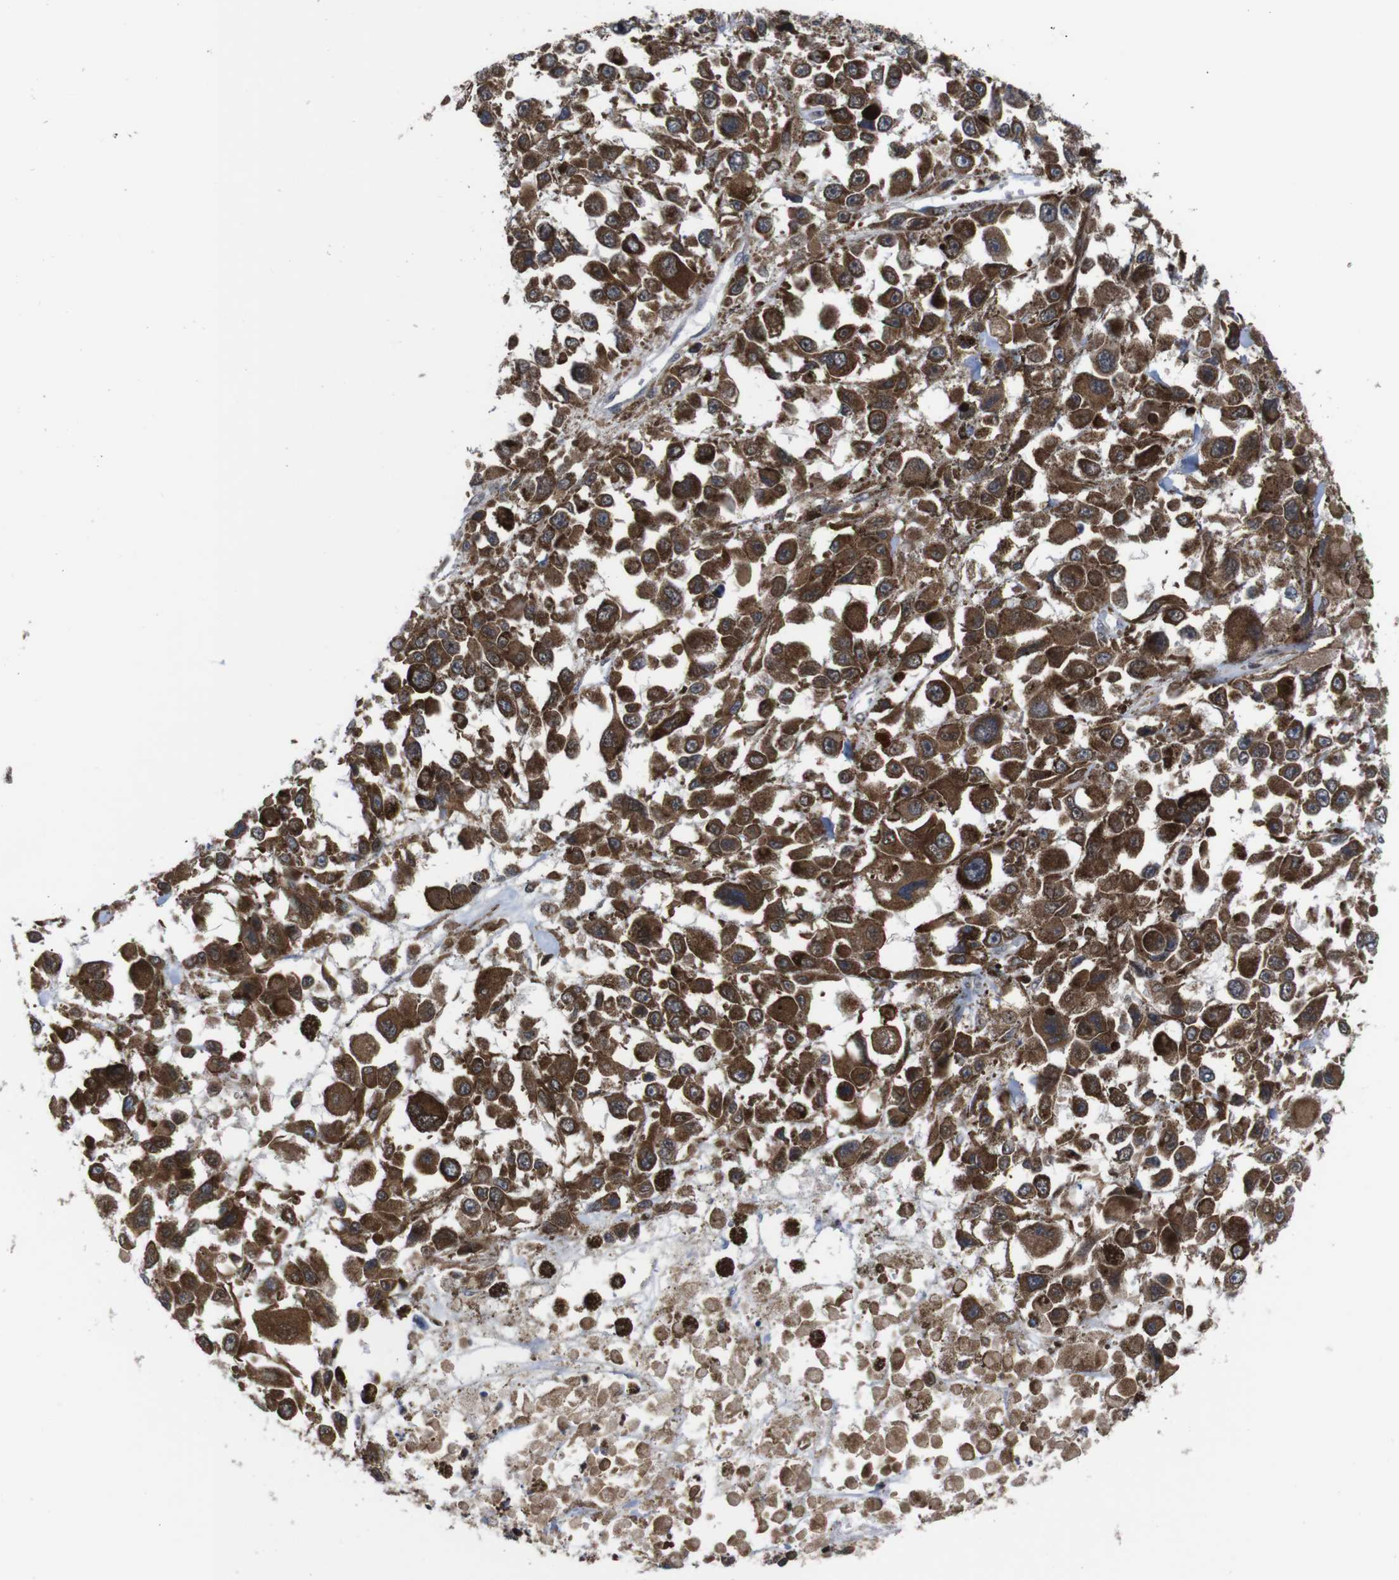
{"staining": {"intensity": "strong", "quantity": ">75%", "location": "cytoplasmic/membranous"}, "tissue": "melanoma", "cell_type": "Tumor cells", "image_type": "cancer", "snomed": [{"axis": "morphology", "description": "Malignant melanoma, Metastatic site"}, {"axis": "topography", "description": "Lymph node"}], "caption": "Immunohistochemical staining of human melanoma reveals strong cytoplasmic/membranous protein staining in approximately >75% of tumor cells. The staining was performed using DAB (3,3'-diaminobenzidine) to visualize the protein expression in brown, while the nuclei were stained in blue with hematoxylin (Magnification: 20x).", "gene": "PTPN1", "patient": {"sex": "male", "age": 59}}